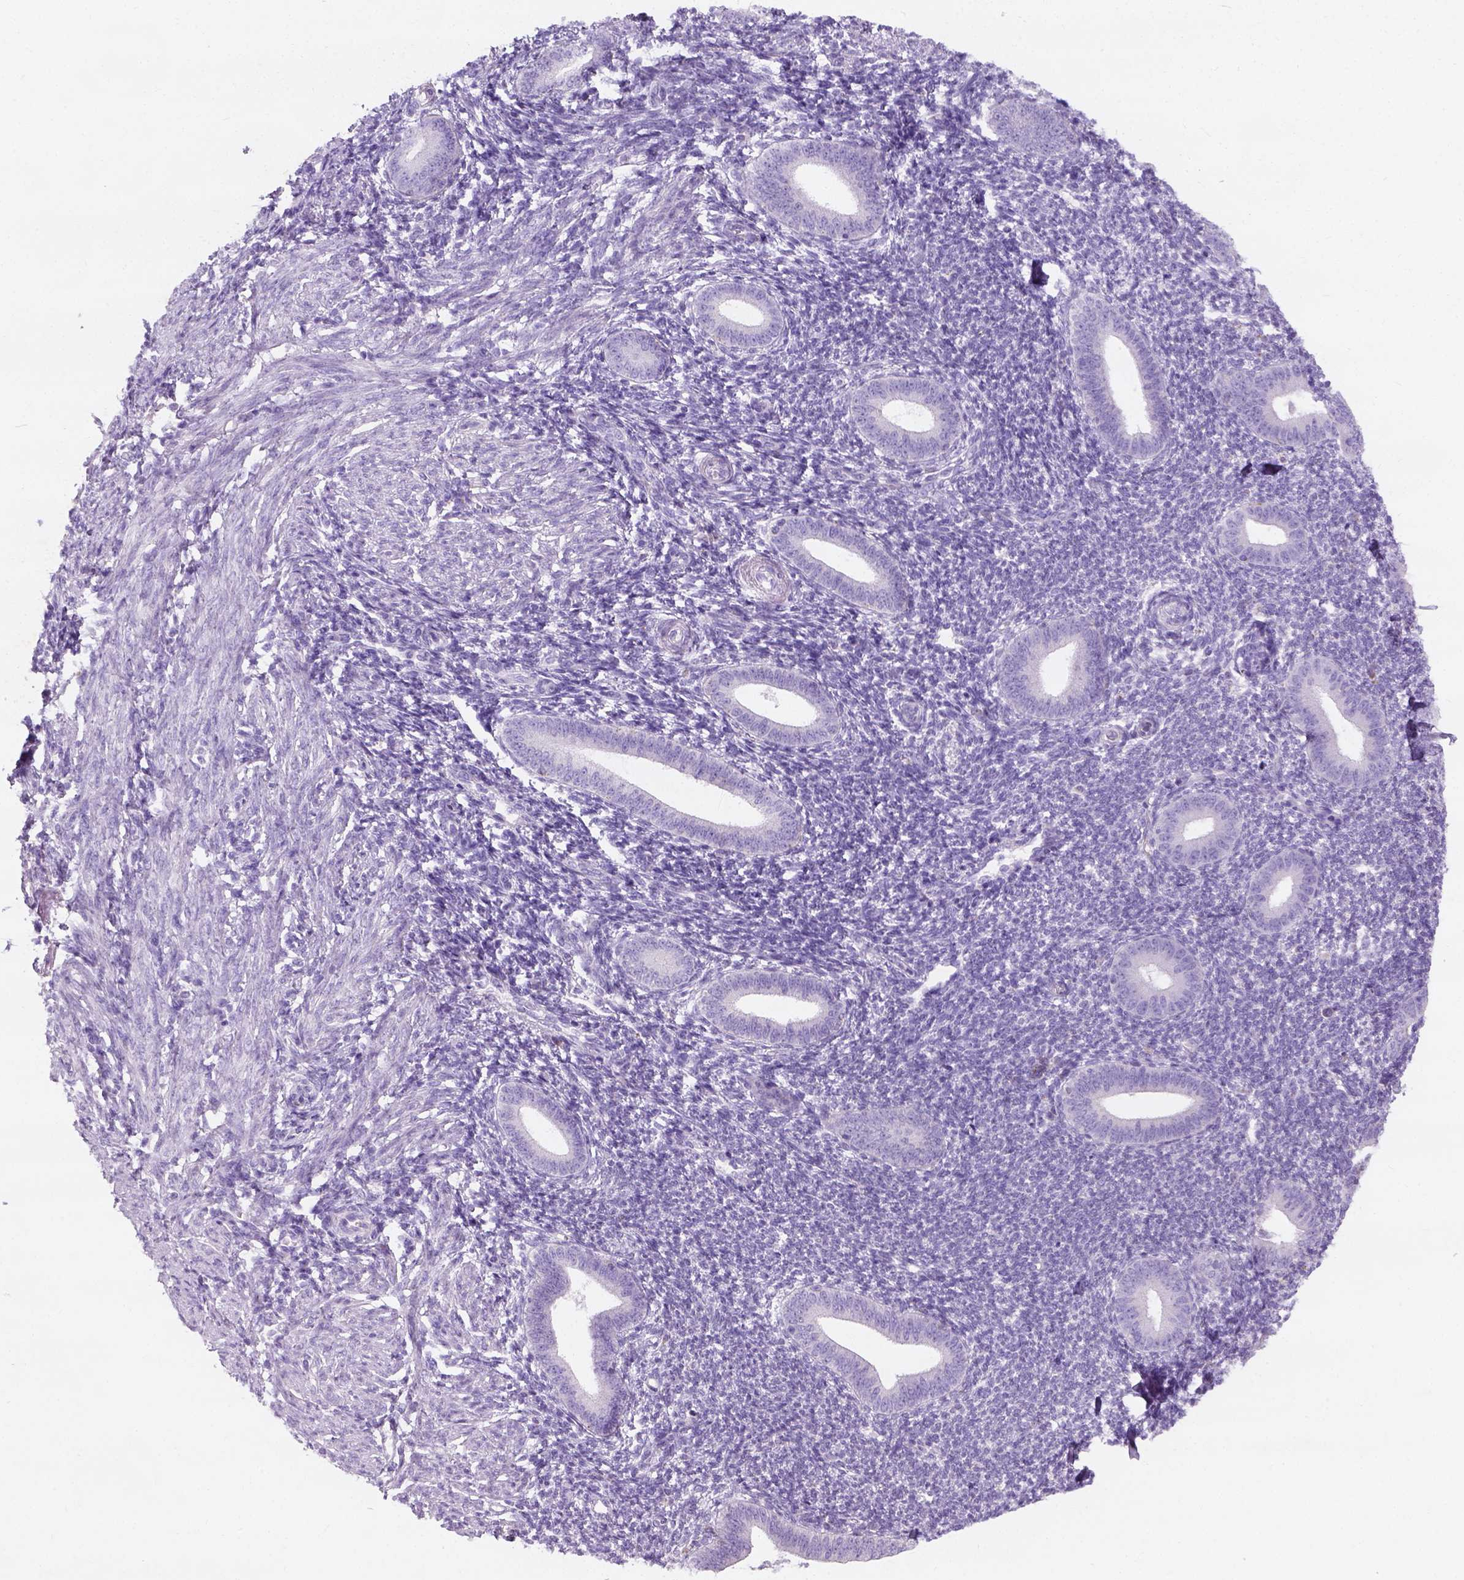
{"staining": {"intensity": "negative", "quantity": "none", "location": "none"}, "tissue": "endometrium", "cell_type": "Cells in endometrial stroma", "image_type": "normal", "snomed": [{"axis": "morphology", "description": "Normal tissue, NOS"}, {"axis": "topography", "description": "Endometrium"}], "caption": "Immunohistochemical staining of unremarkable human endometrium demonstrates no significant expression in cells in endometrial stroma.", "gene": "CHODL", "patient": {"sex": "female", "age": 25}}